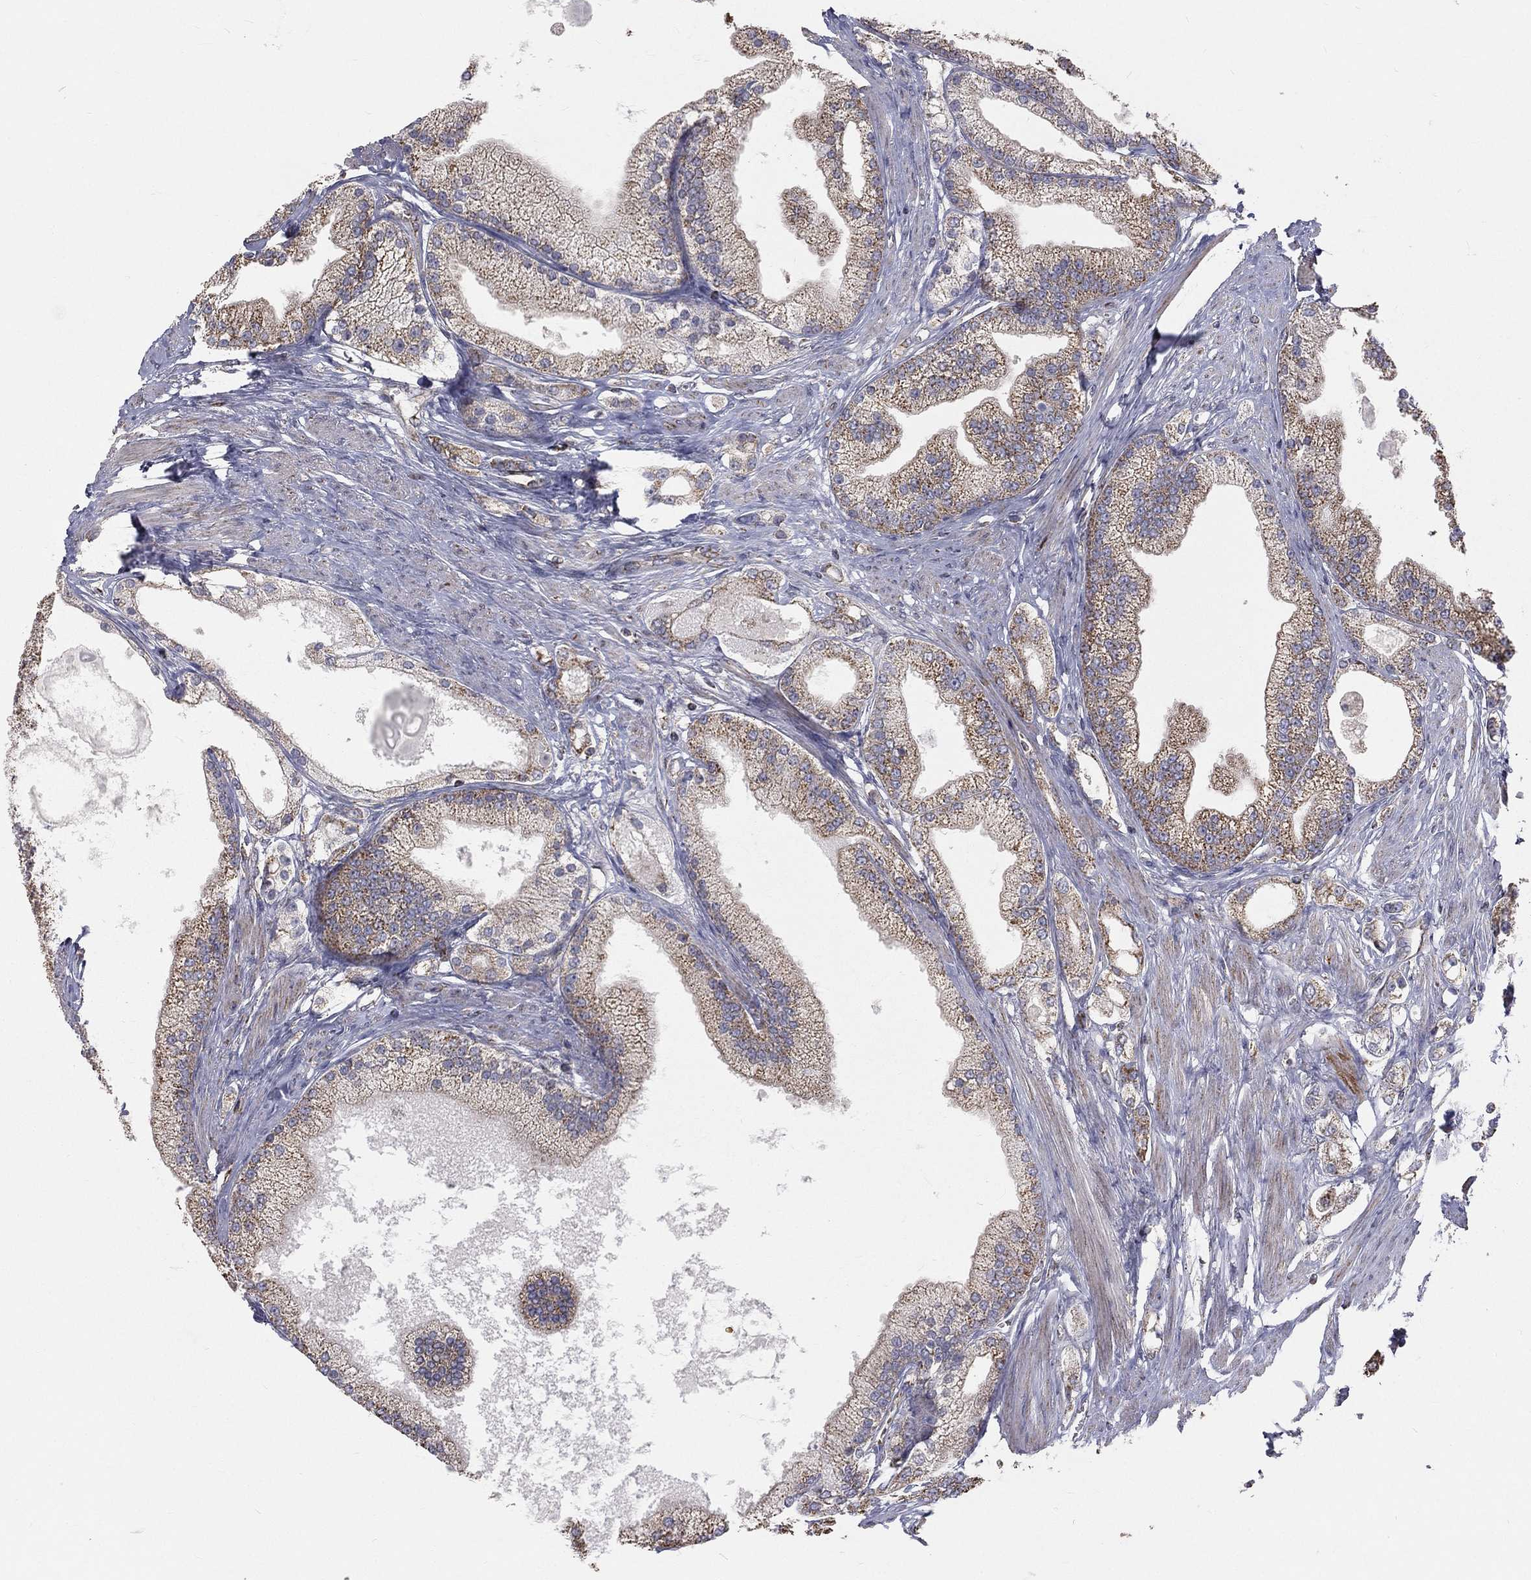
{"staining": {"intensity": "moderate", "quantity": ">75%", "location": "cytoplasmic/membranous"}, "tissue": "prostate cancer", "cell_type": "Tumor cells", "image_type": "cancer", "snomed": [{"axis": "morphology", "description": "Adenocarcinoma, NOS"}, {"axis": "topography", "description": "Prostate and seminal vesicle, NOS"}, {"axis": "topography", "description": "Prostate"}], "caption": "Brown immunohistochemical staining in human adenocarcinoma (prostate) exhibits moderate cytoplasmic/membranous staining in approximately >75% of tumor cells.", "gene": "HADH", "patient": {"sex": "male", "age": 67}}